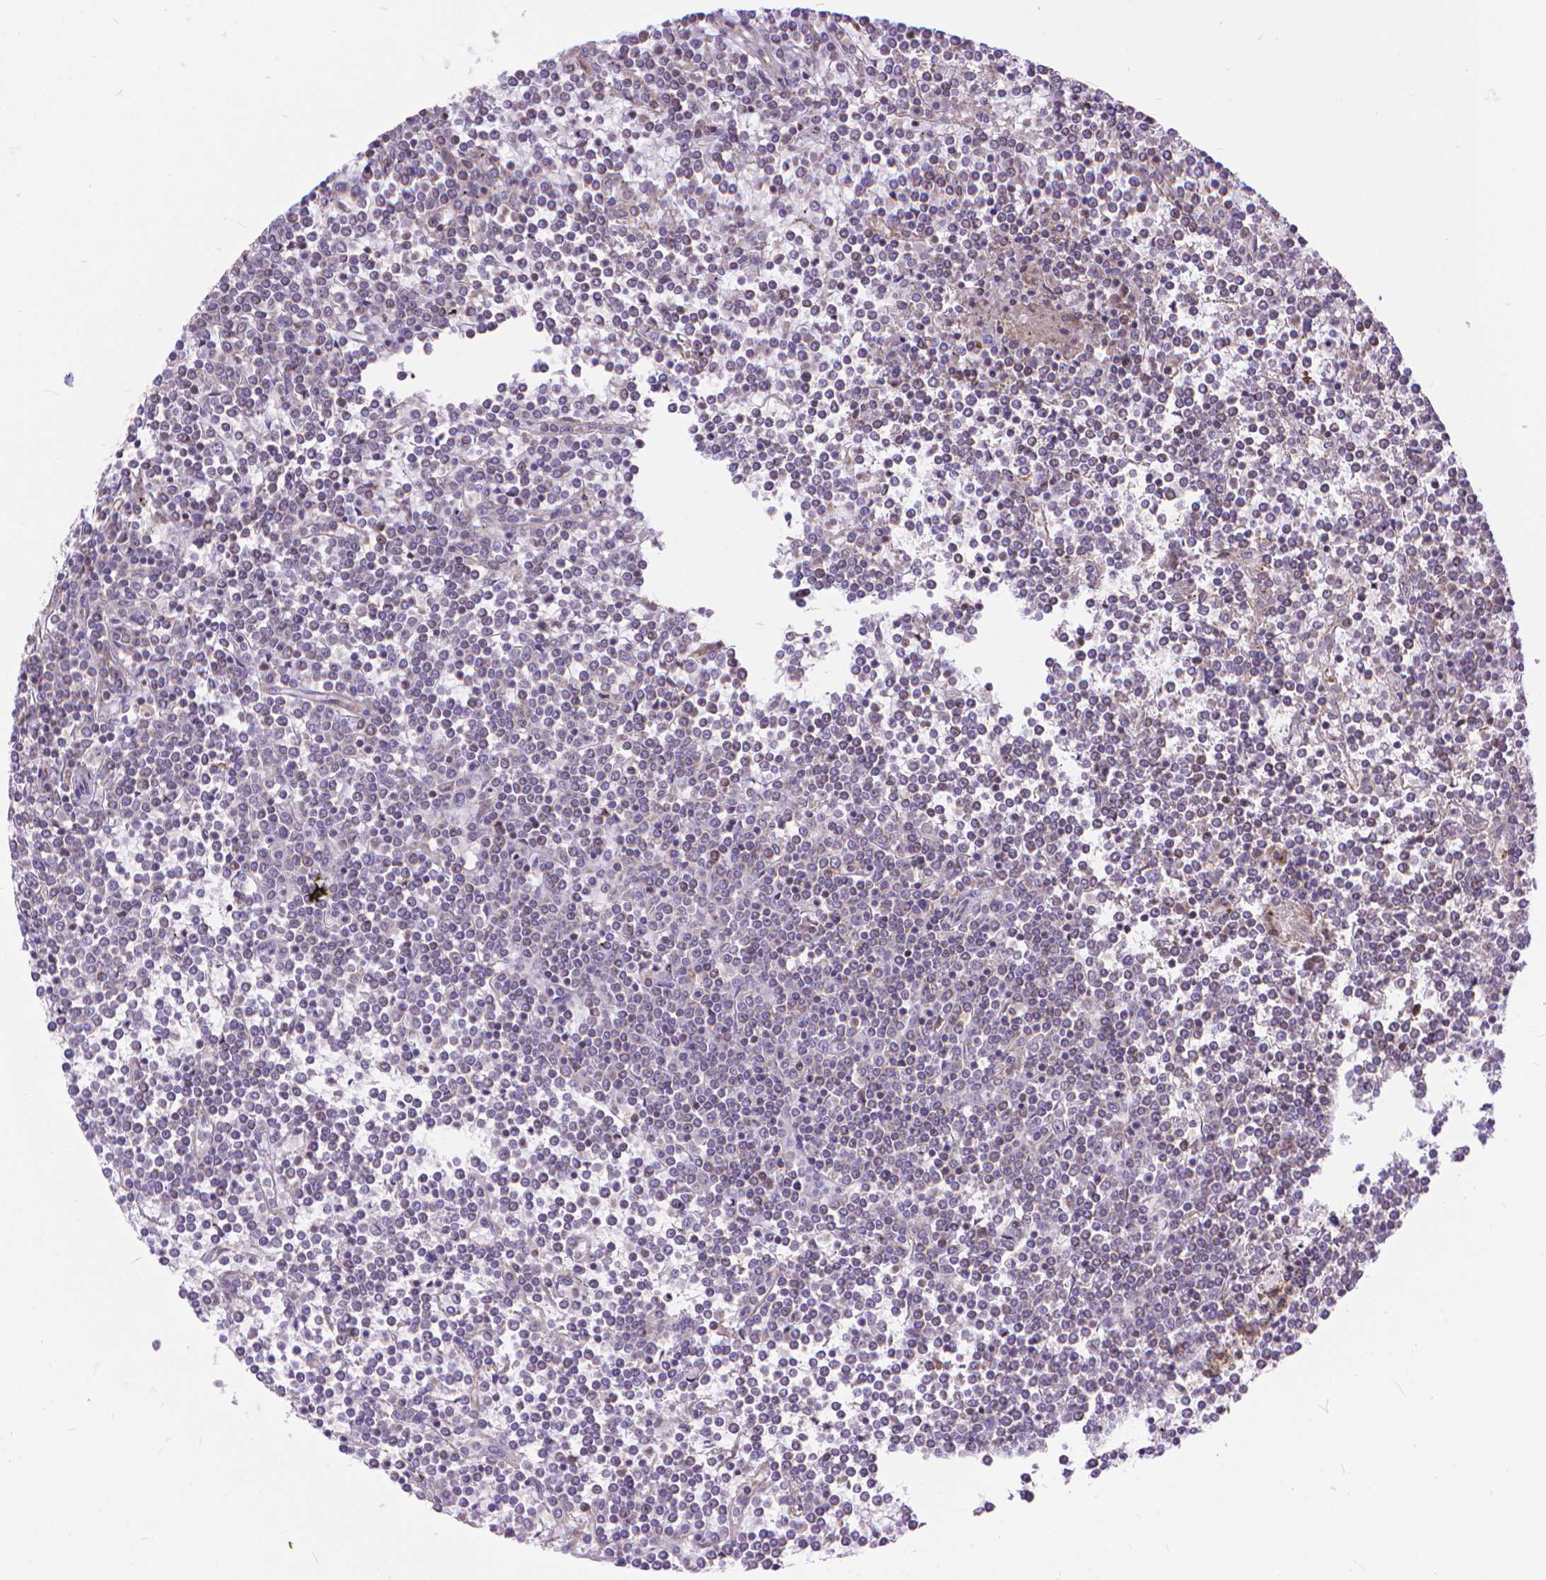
{"staining": {"intensity": "negative", "quantity": "none", "location": "none"}, "tissue": "lymphoma", "cell_type": "Tumor cells", "image_type": "cancer", "snomed": [{"axis": "morphology", "description": "Malignant lymphoma, non-Hodgkin's type, Low grade"}, {"axis": "topography", "description": "Spleen"}], "caption": "Immunohistochemical staining of human low-grade malignant lymphoma, non-Hodgkin's type reveals no significant staining in tumor cells.", "gene": "TMEM135", "patient": {"sex": "female", "age": 19}}